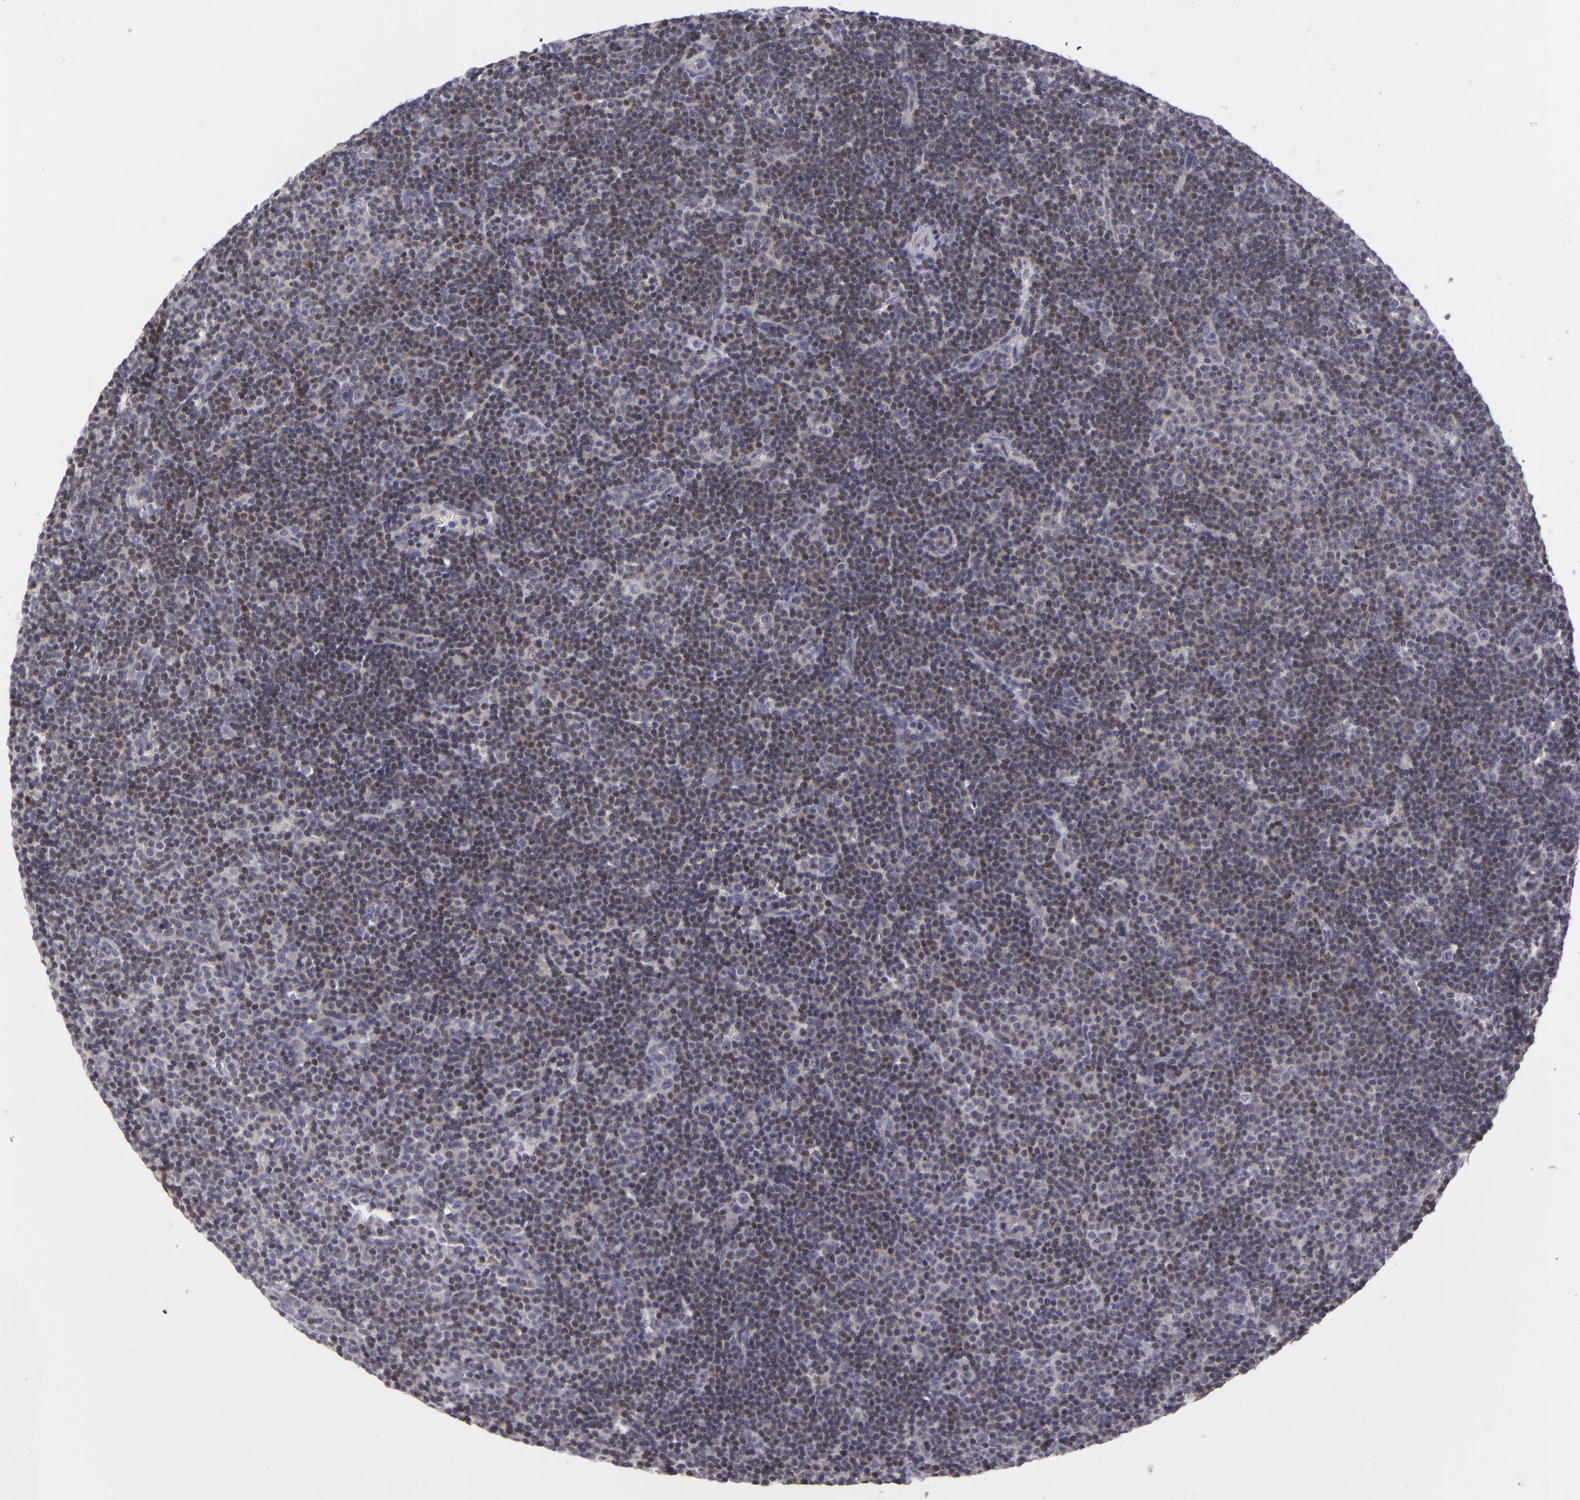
{"staining": {"intensity": "negative", "quantity": "none", "location": "none"}, "tissue": "lymphoma", "cell_type": "Tumor cells", "image_type": "cancer", "snomed": [{"axis": "morphology", "description": "Malignant lymphoma, non-Hodgkin's type, Low grade"}, {"axis": "topography", "description": "Lymph node"}], "caption": "Tumor cells are negative for protein expression in human malignant lymphoma, non-Hodgkin's type (low-grade).", "gene": "CTNNB1", "patient": {"sex": "male", "age": 57}}